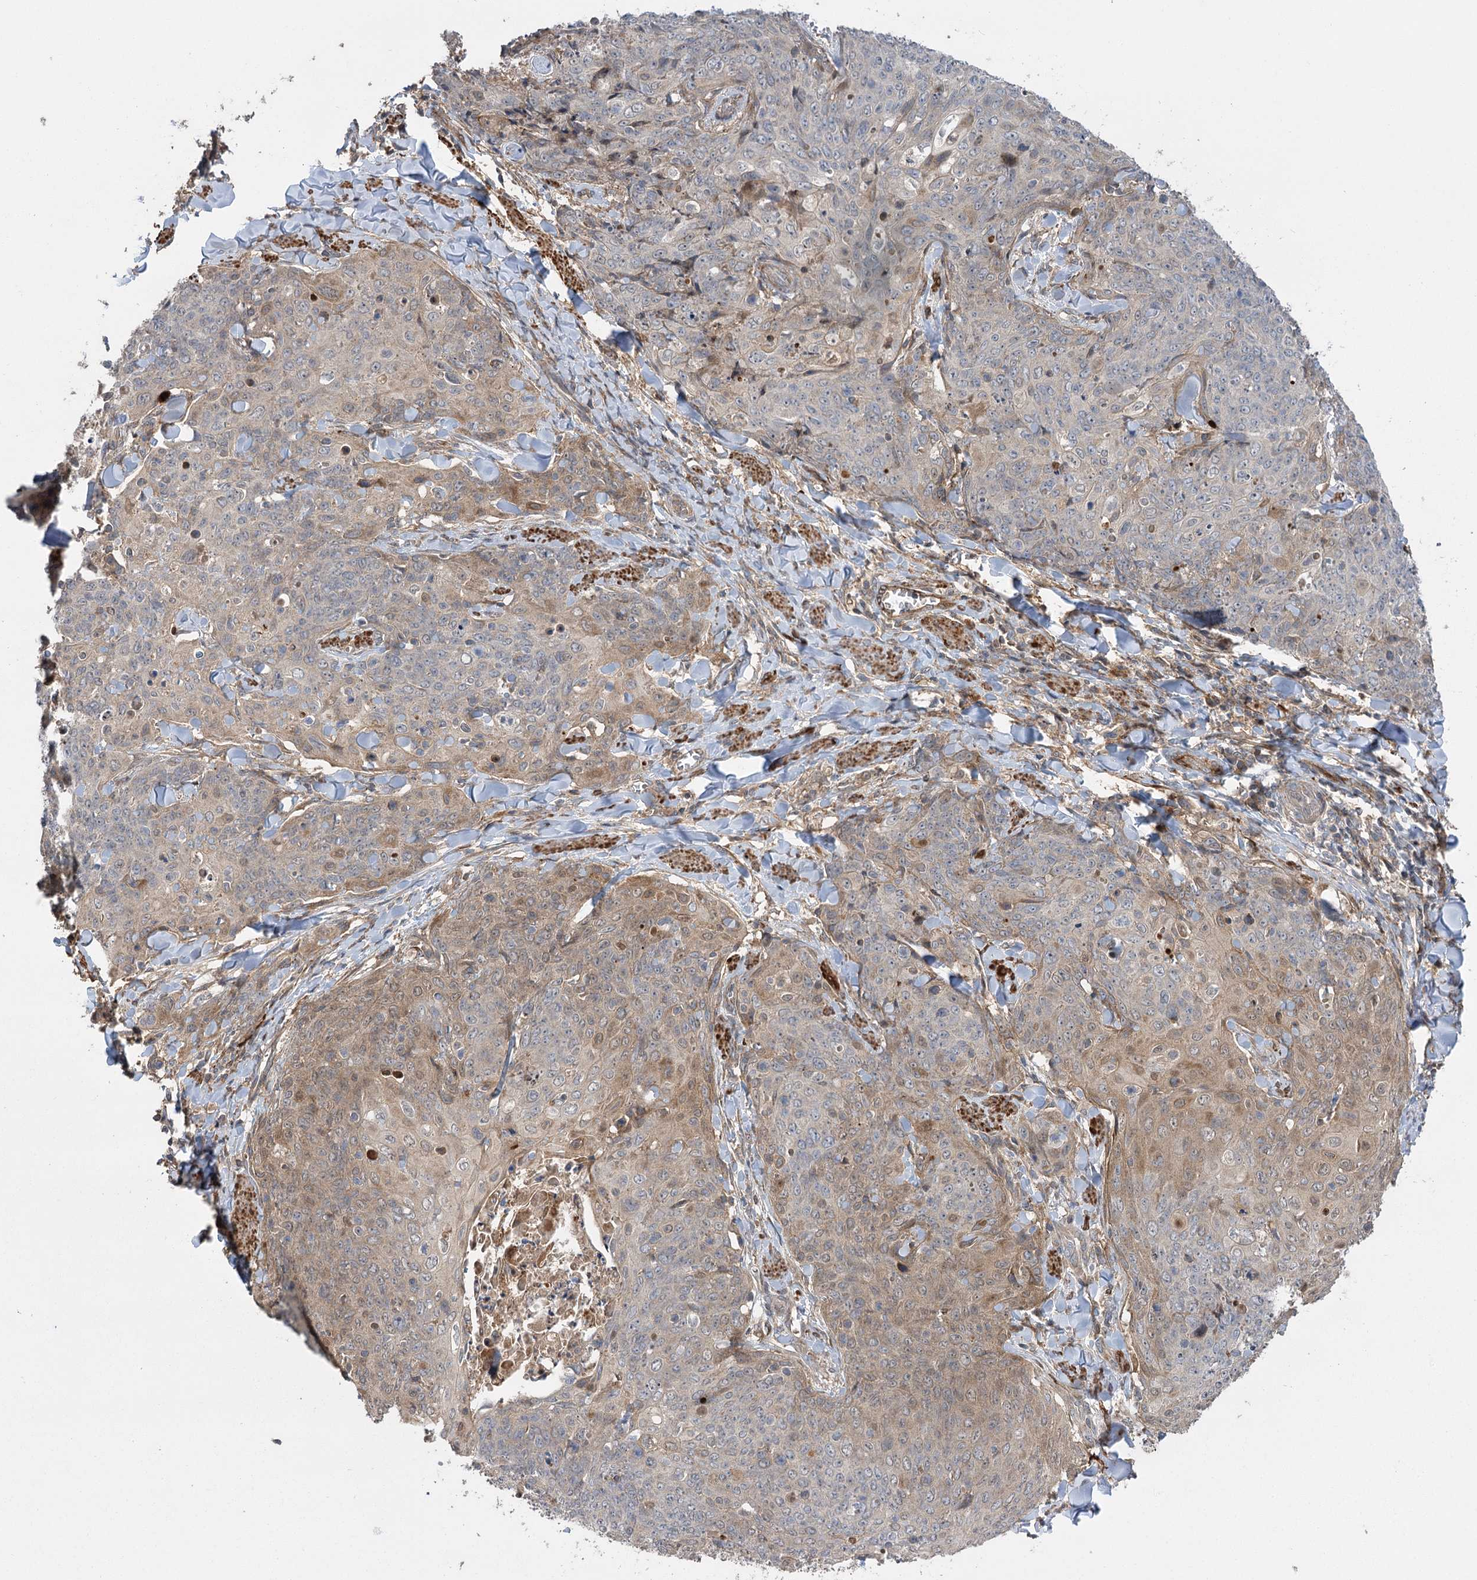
{"staining": {"intensity": "weak", "quantity": "25%-75%", "location": "cytoplasmic/membranous"}, "tissue": "skin cancer", "cell_type": "Tumor cells", "image_type": "cancer", "snomed": [{"axis": "morphology", "description": "Squamous cell carcinoma, NOS"}, {"axis": "topography", "description": "Skin"}, {"axis": "topography", "description": "Vulva"}], "caption": "An image of skin cancer stained for a protein demonstrates weak cytoplasmic/membranous brown staining in tumor cells.", "gene": "KCNN2", "patient": {"sex": "female", "age": 85}}